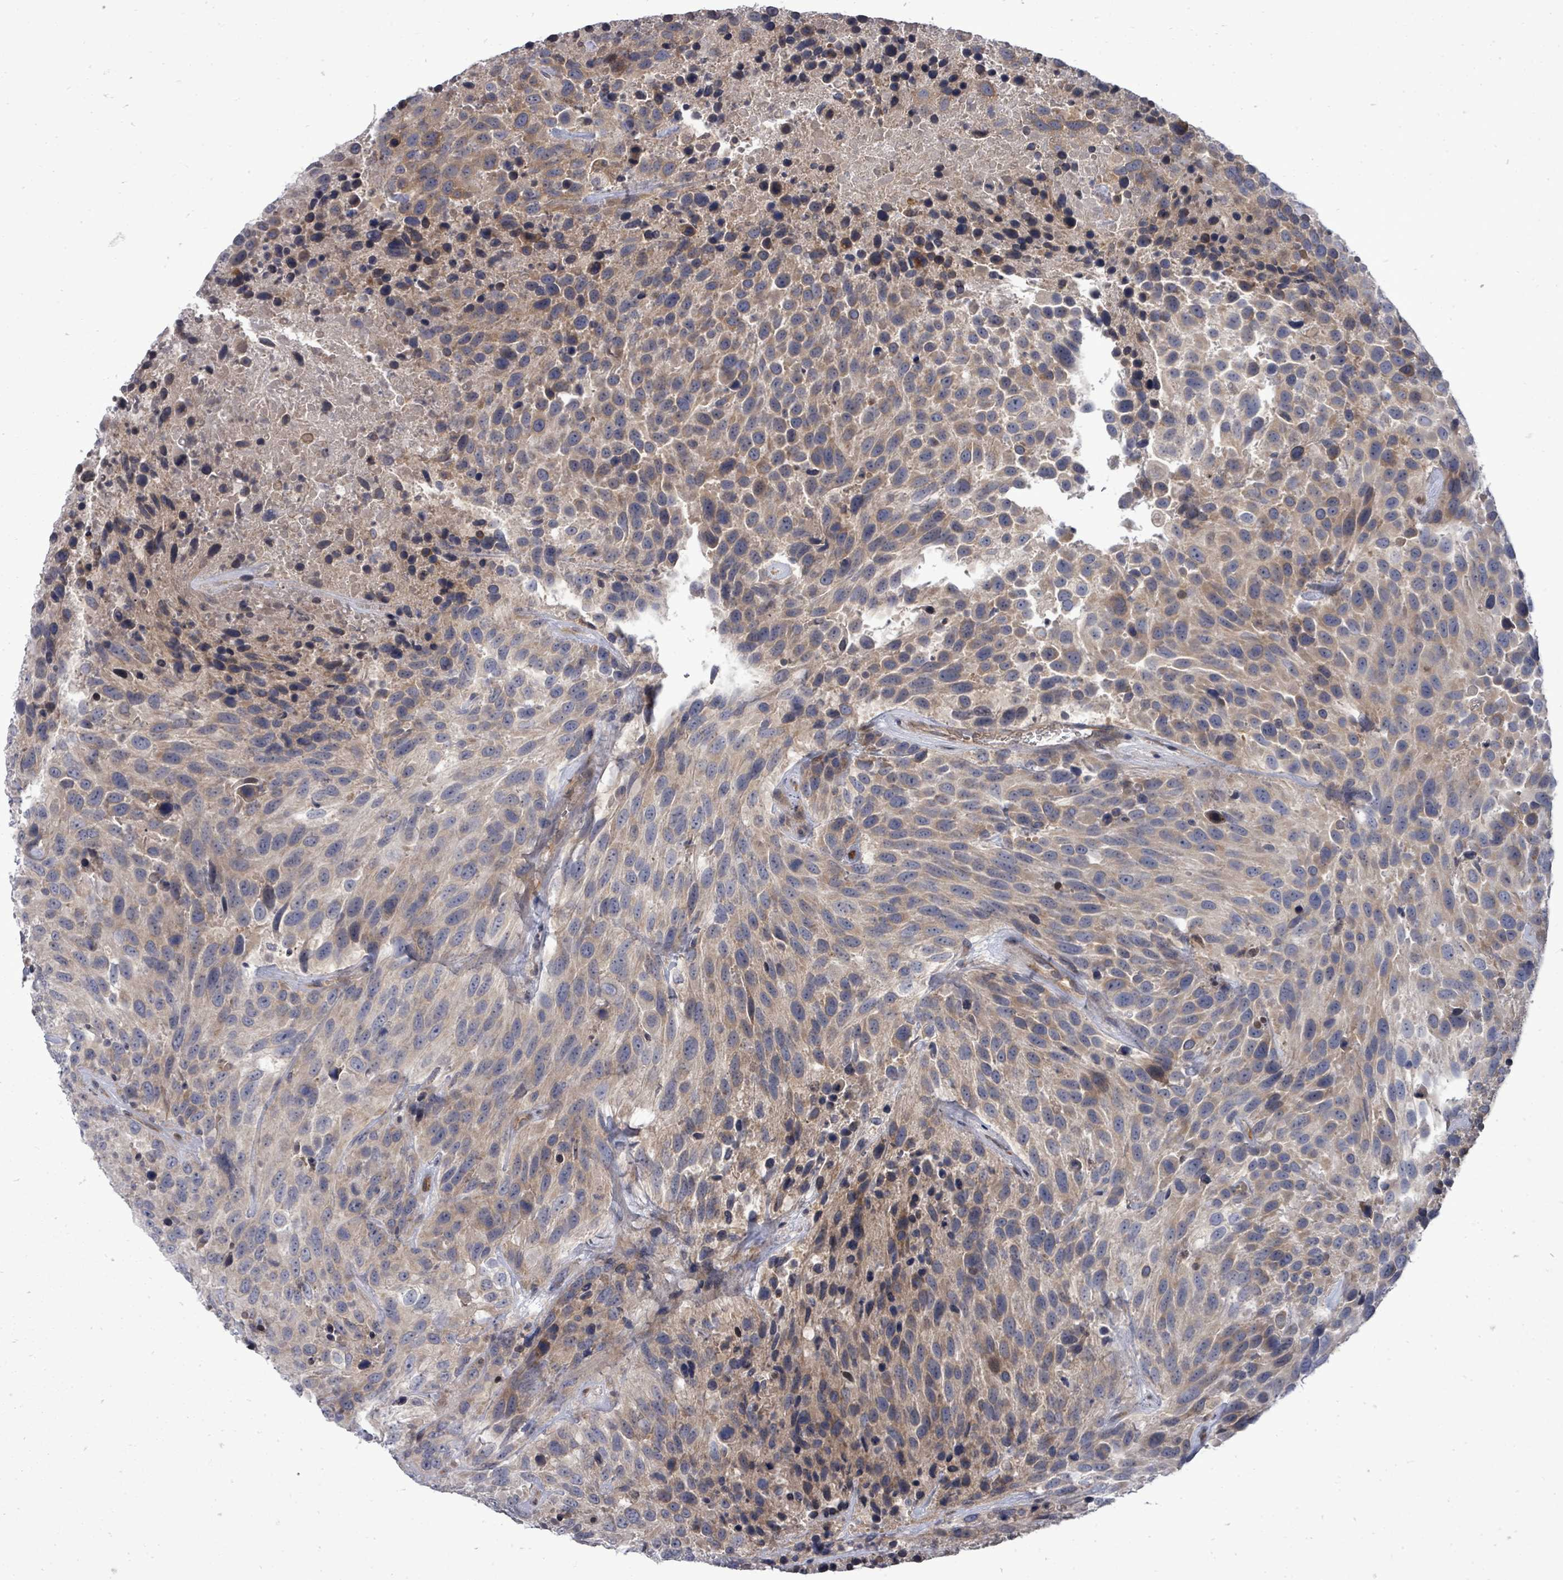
{"staining": {"intensity": "moderate", "quantity": "25%-75%", "location": "cytoplasmic/membranous"}, "tissue": "urothelial cancer", "cell_type": "Tumor cells", "image_type": "cancer", "snomed": [{"axis": "morphology", "description": "Urothelial carcinoma, High grade"}, {"axis": "topography", "description": "Urinary bladder"}], "caption": "High-grade urothelial carcinoma tissue reveals moderate cytoplasmic/membranous positivity in approximately 25%-75% of tumor cells, visualized by immunohistochemistry. (DAB (3,3'-diaminobenzidine) IHC with brightfield microscopy, high magnification).", "gene": "RALGAPB", "patient": {"sex": "female", "age": 70}}